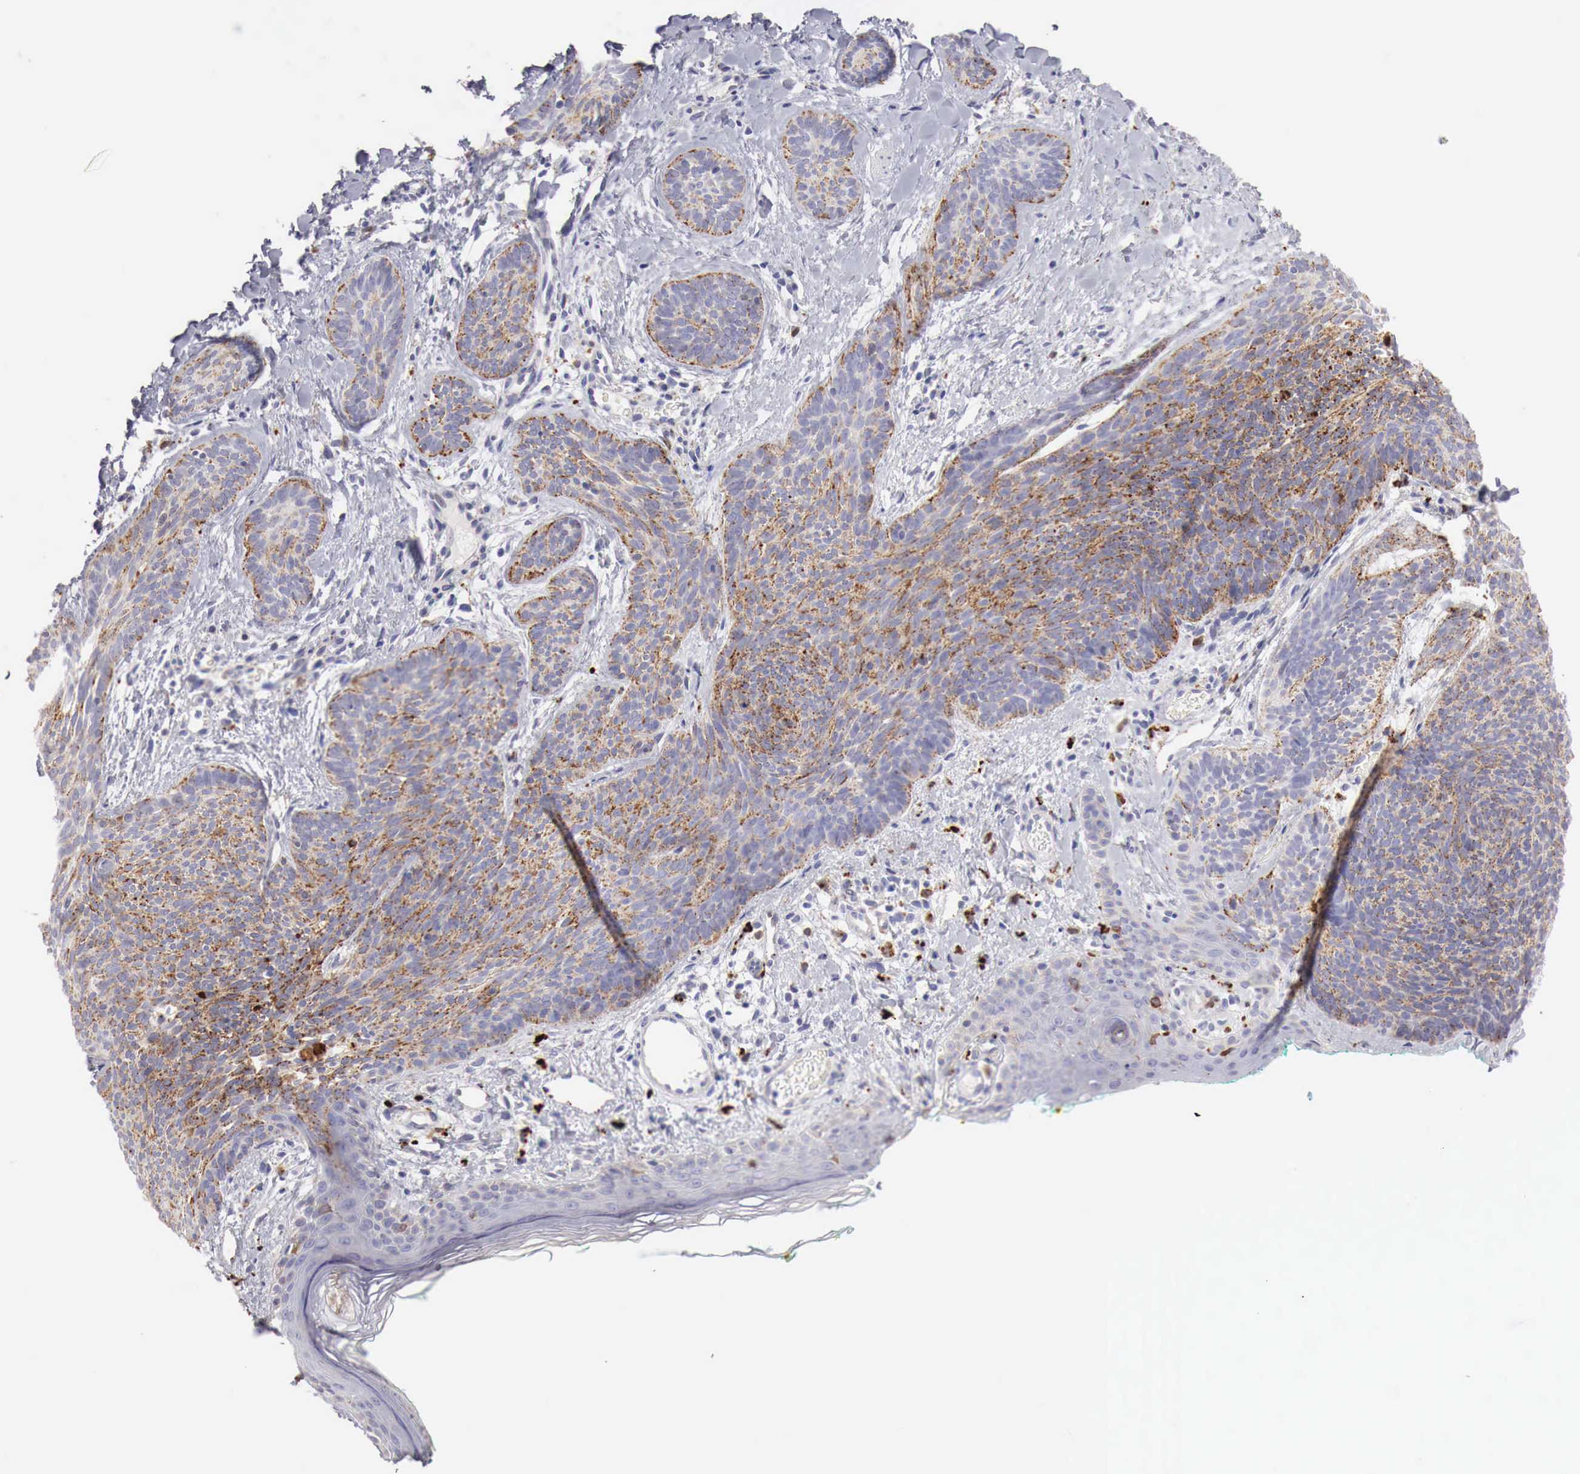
{"staining": {"intensity": "moderate", "quantity": "25%-75%", "location": "cytoplasmic/membranous"}, "tissue": "skin cancer", "cell_type": "Tumor cells", "image_type": "cancer", "snomed": [{"axis": "morphology", "description": "Basal cell carcinoma"}, {"axis": "topography", "description": "Skin"}], "caption": "Protein expression by immunohistochemistry shows moderate cytoplasmic/membranous expression in approximately 25%-75% of tumor cells in skin cancer (basal cell carcinoma). The protein is shown in brown color, while the nuclei are stained blue.", "gene": "GLA", "patient": {"sex": "female", "age": 81}}